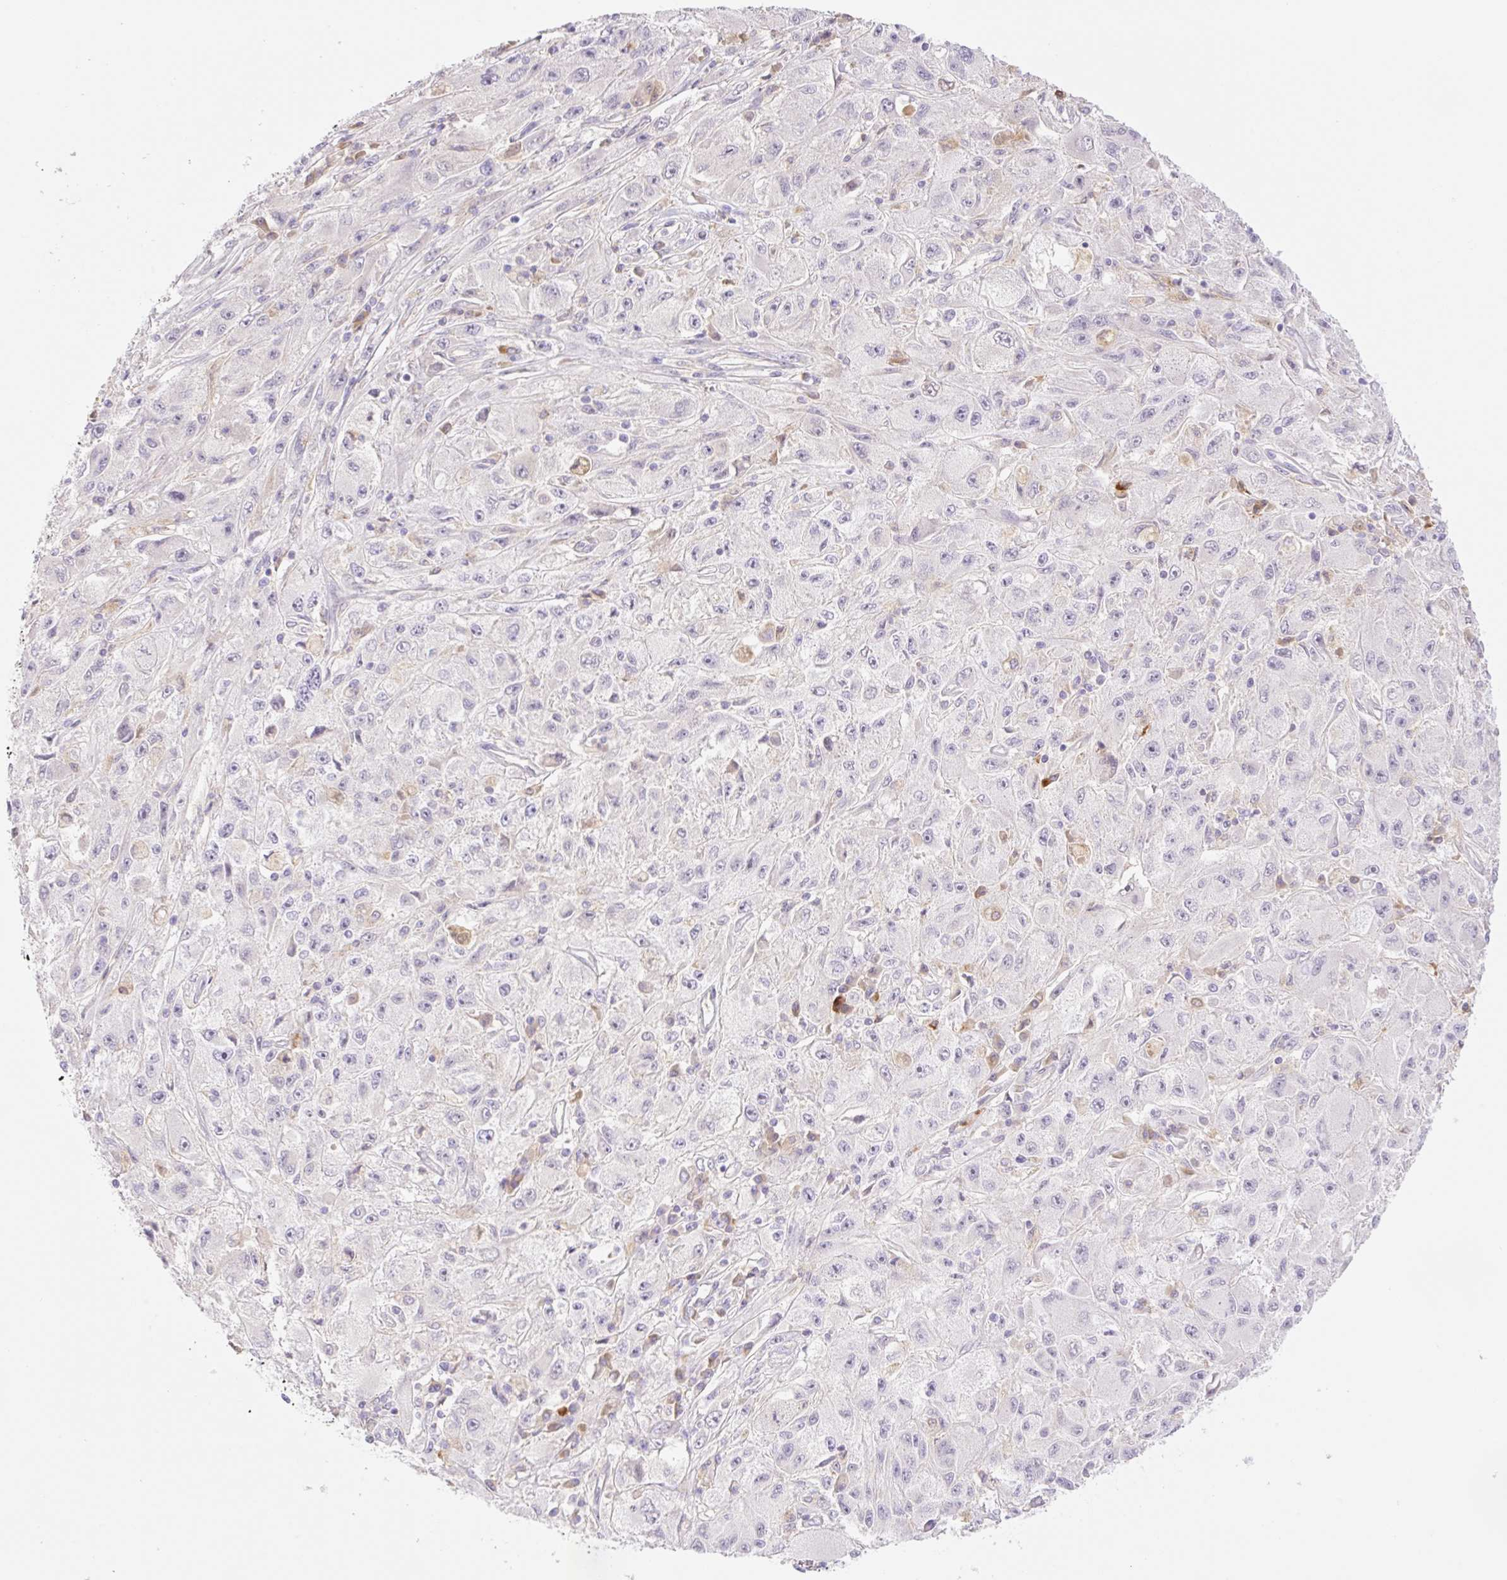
{"staining": {"intensity": "negative", "quantity": "none", "location": "none"}, "tissue": "melanoma", "cell_type": "Tumor cells", "image_type": "cancer", "snomed": [{"axis": "morphology", "description": "Malignant melanoma, Metastatic site"}, {"axis": "topography", "description": "Skin"}], "caption": "High magnification brightfield microscopy of malignant melanoma (metastatic site) stained with DAB (brown) and counterstained with hematoxylin (blue): tumor cells show no significant positivity.", "gene": "DENND5A", "patient": {"sex": "male", "age": 53}}